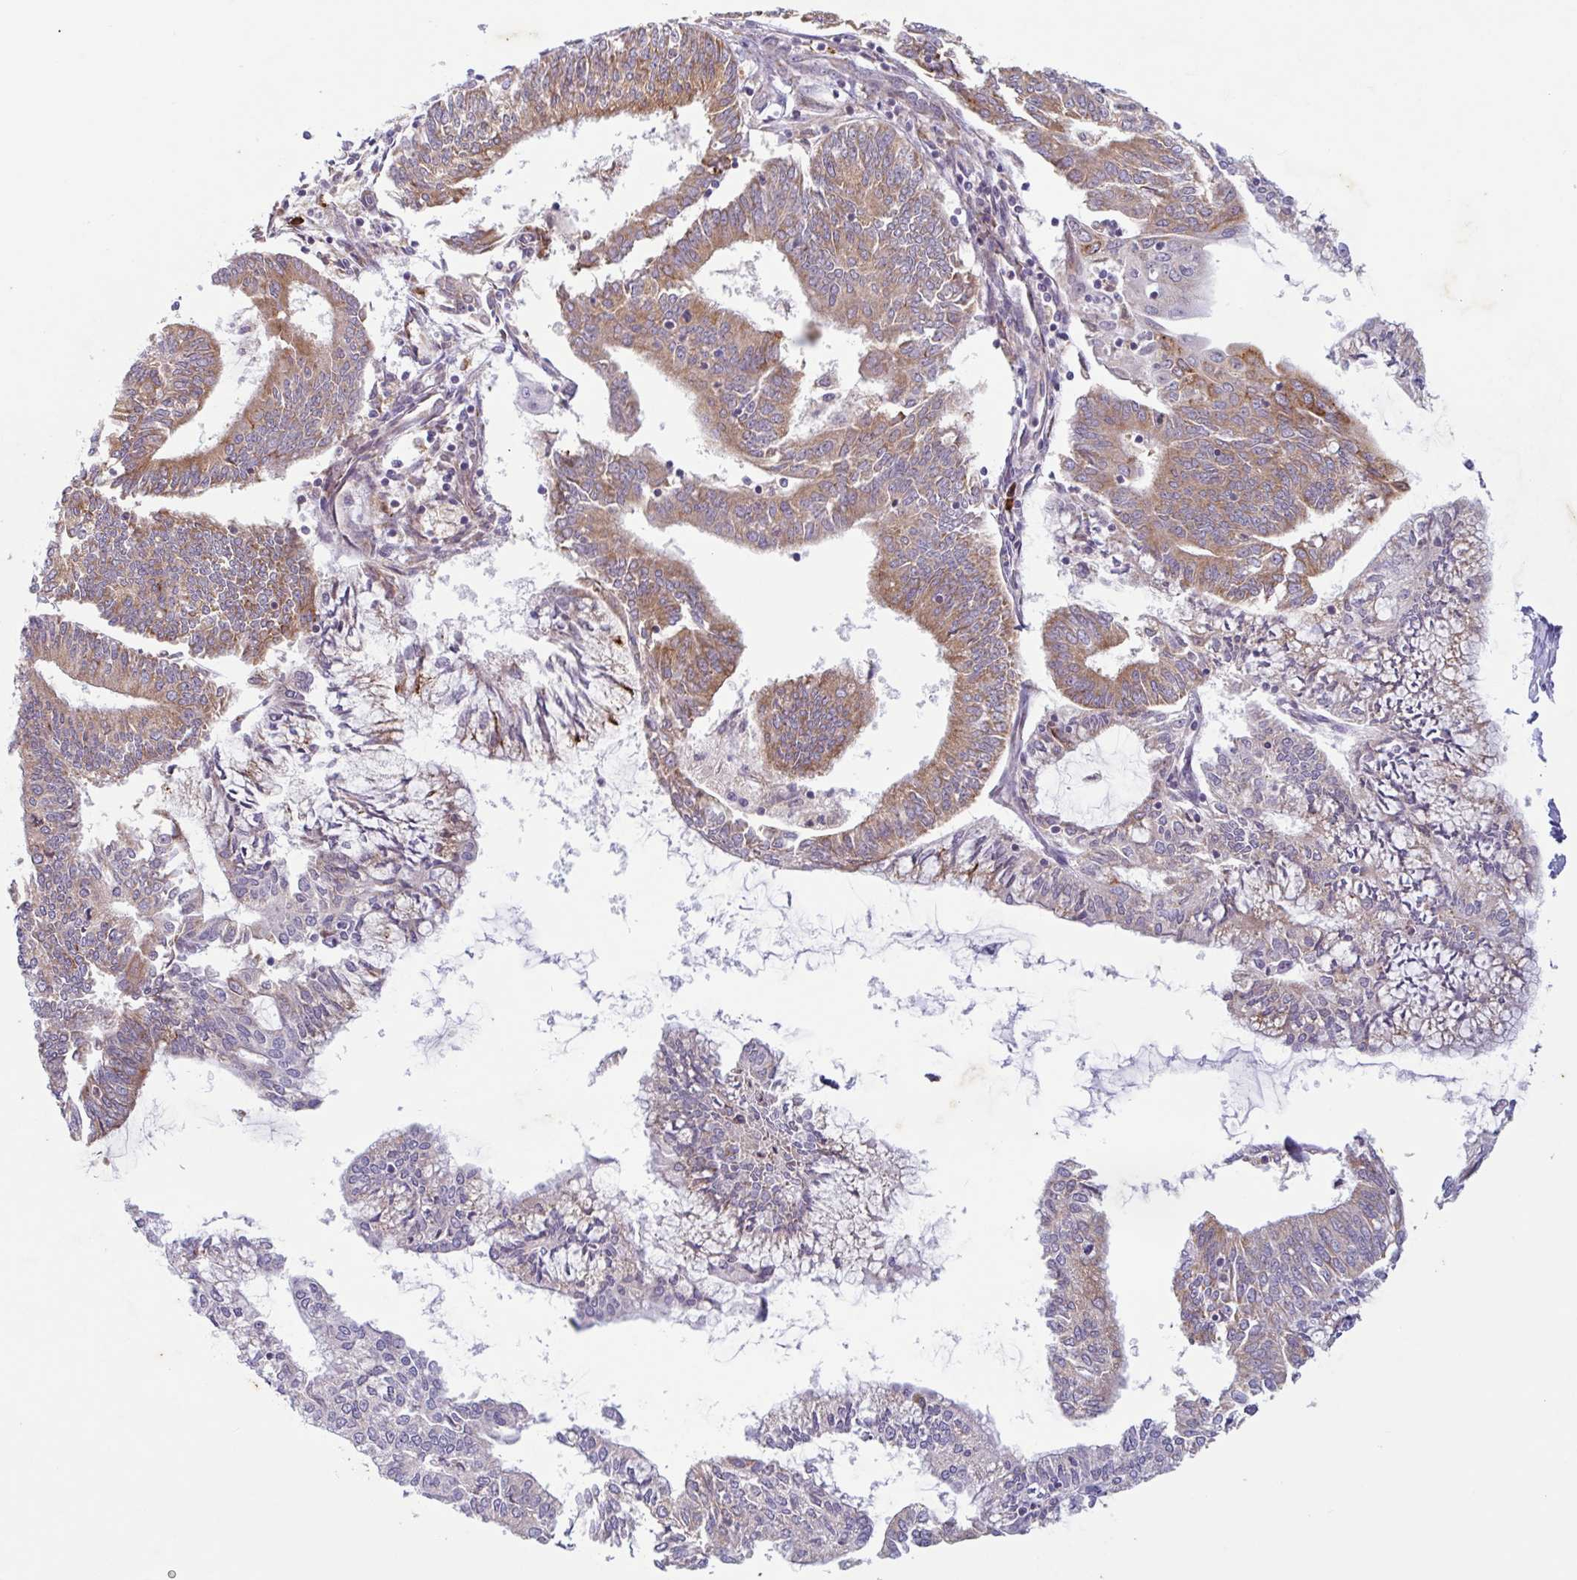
{"staining": {"intensity": "moderate", "quantity": "25%-75%", "location": "cytoplasmic/membranous"}, "tissue": "endometrial cancer", "cell_type": "Tumor cells", "image_type": "cancer", "snomed": [{"axis": "morphology", "description": "Adenocarcinoma, NOS"}, {"axis": "topography", "description": "Endometrium"}], "caption": "Protein expression analysis of human endometrial cancer reveals moderate cytoplasmic/membranous expression in approximately 25%-75% of tumor cells.", "gene": "RIT1", "patient": {"sex": "female", "age": 61}}